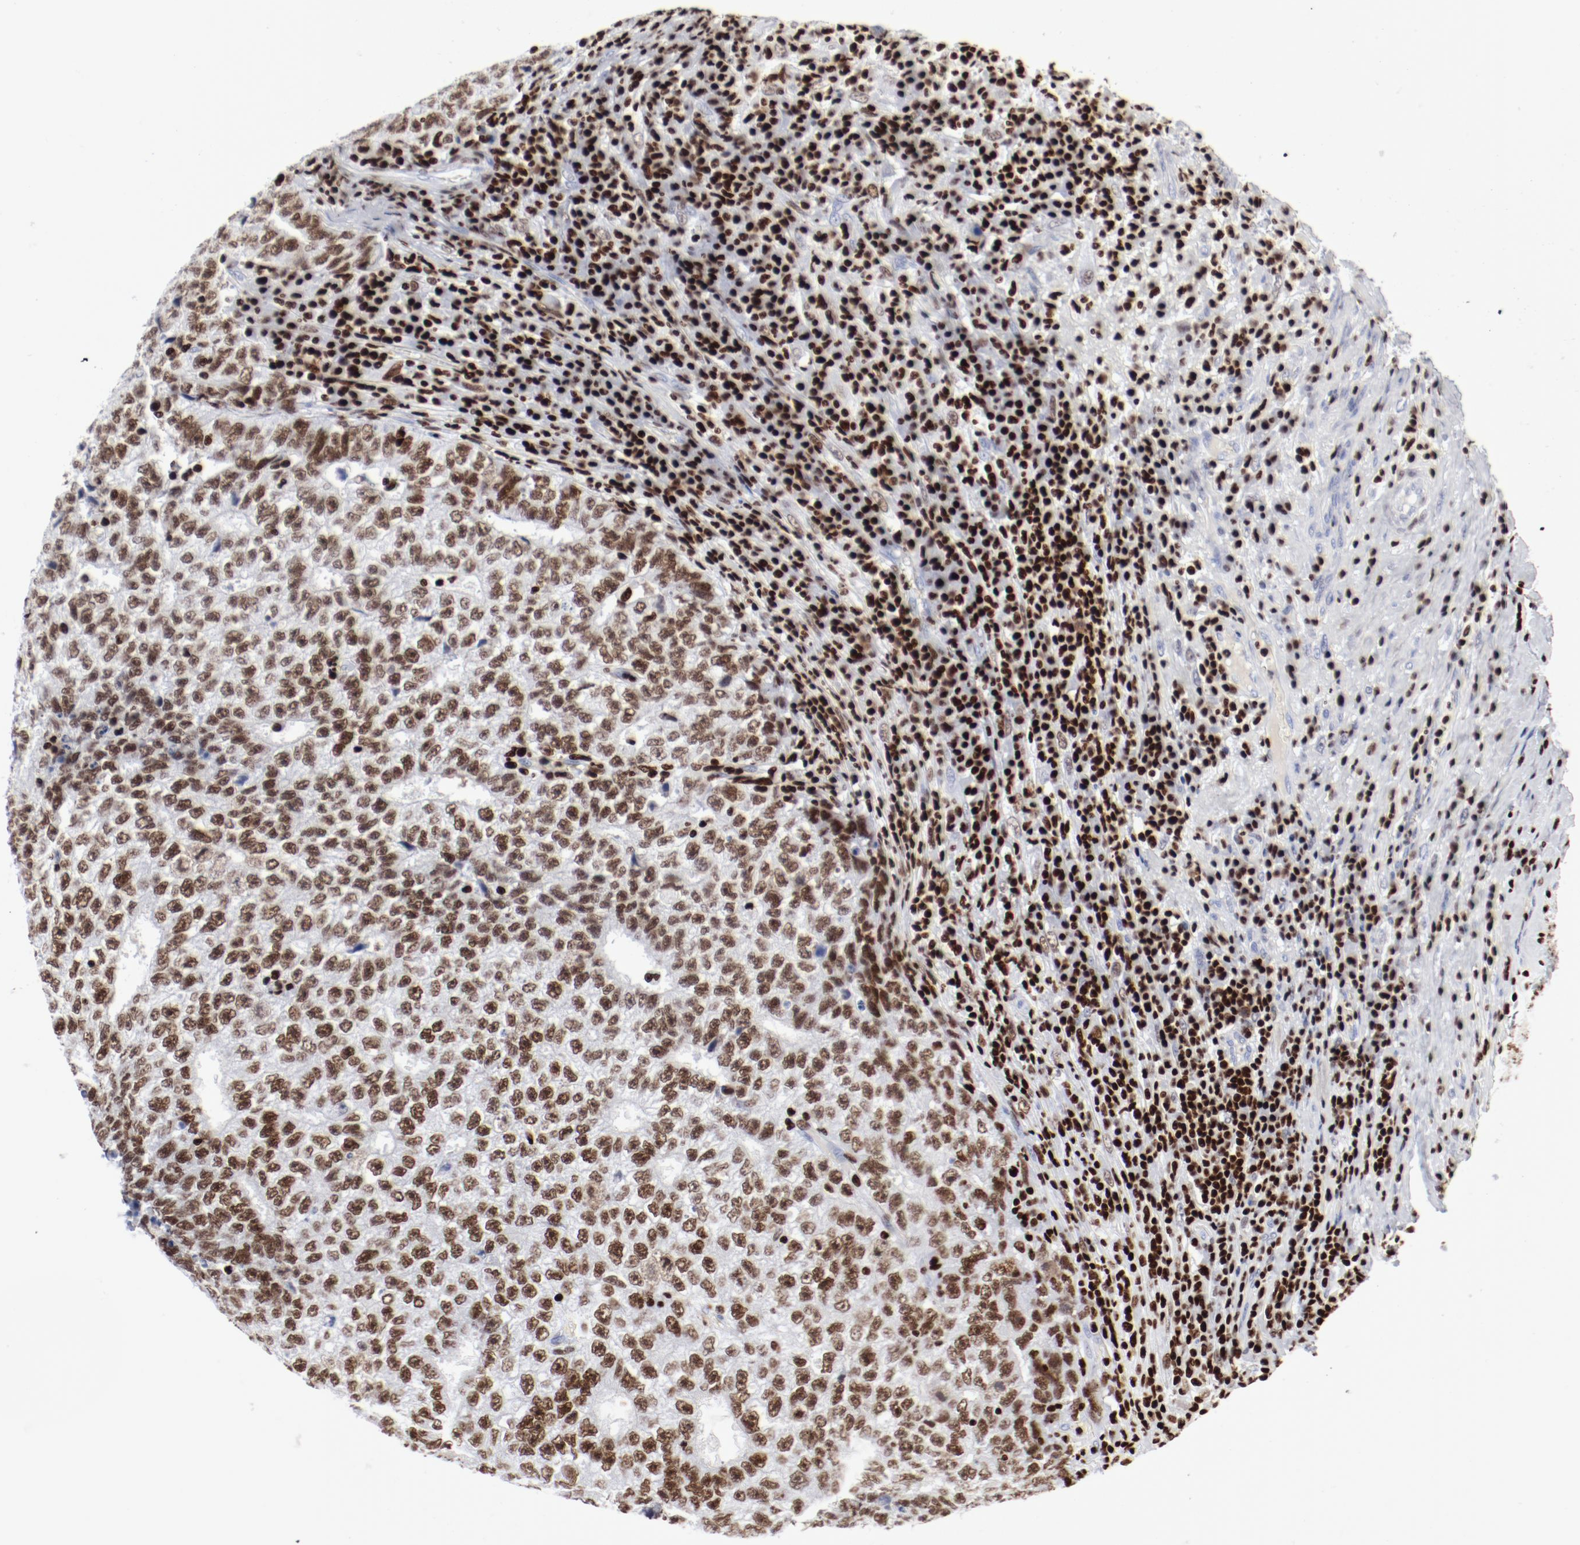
{"staining": {"intensity": "moderate", "quantity": ">75%", "location": "nuclear"}, "tissue": "testis cancer", "cell_type": "Tumor cells", "image_type": "cancer", "snomed": [{"axis": "morphology", "description": "Necrosis, NOS"}, {"axis": "morphology", "description": "Carcinoma, Embryonal, NOS"}, {"axis": "topography", "description": "Testis"}], "caption": "Immunohistochemical staining of human testis embryonal carcinoma reveals moderate nuclear protein expression in approximately >75% of tumor cells. (DAB = brown stain, brightfield microscopy at high magnification).", "gene": "SMARCC2", "patient": {"sex": "male", "age": 19}}